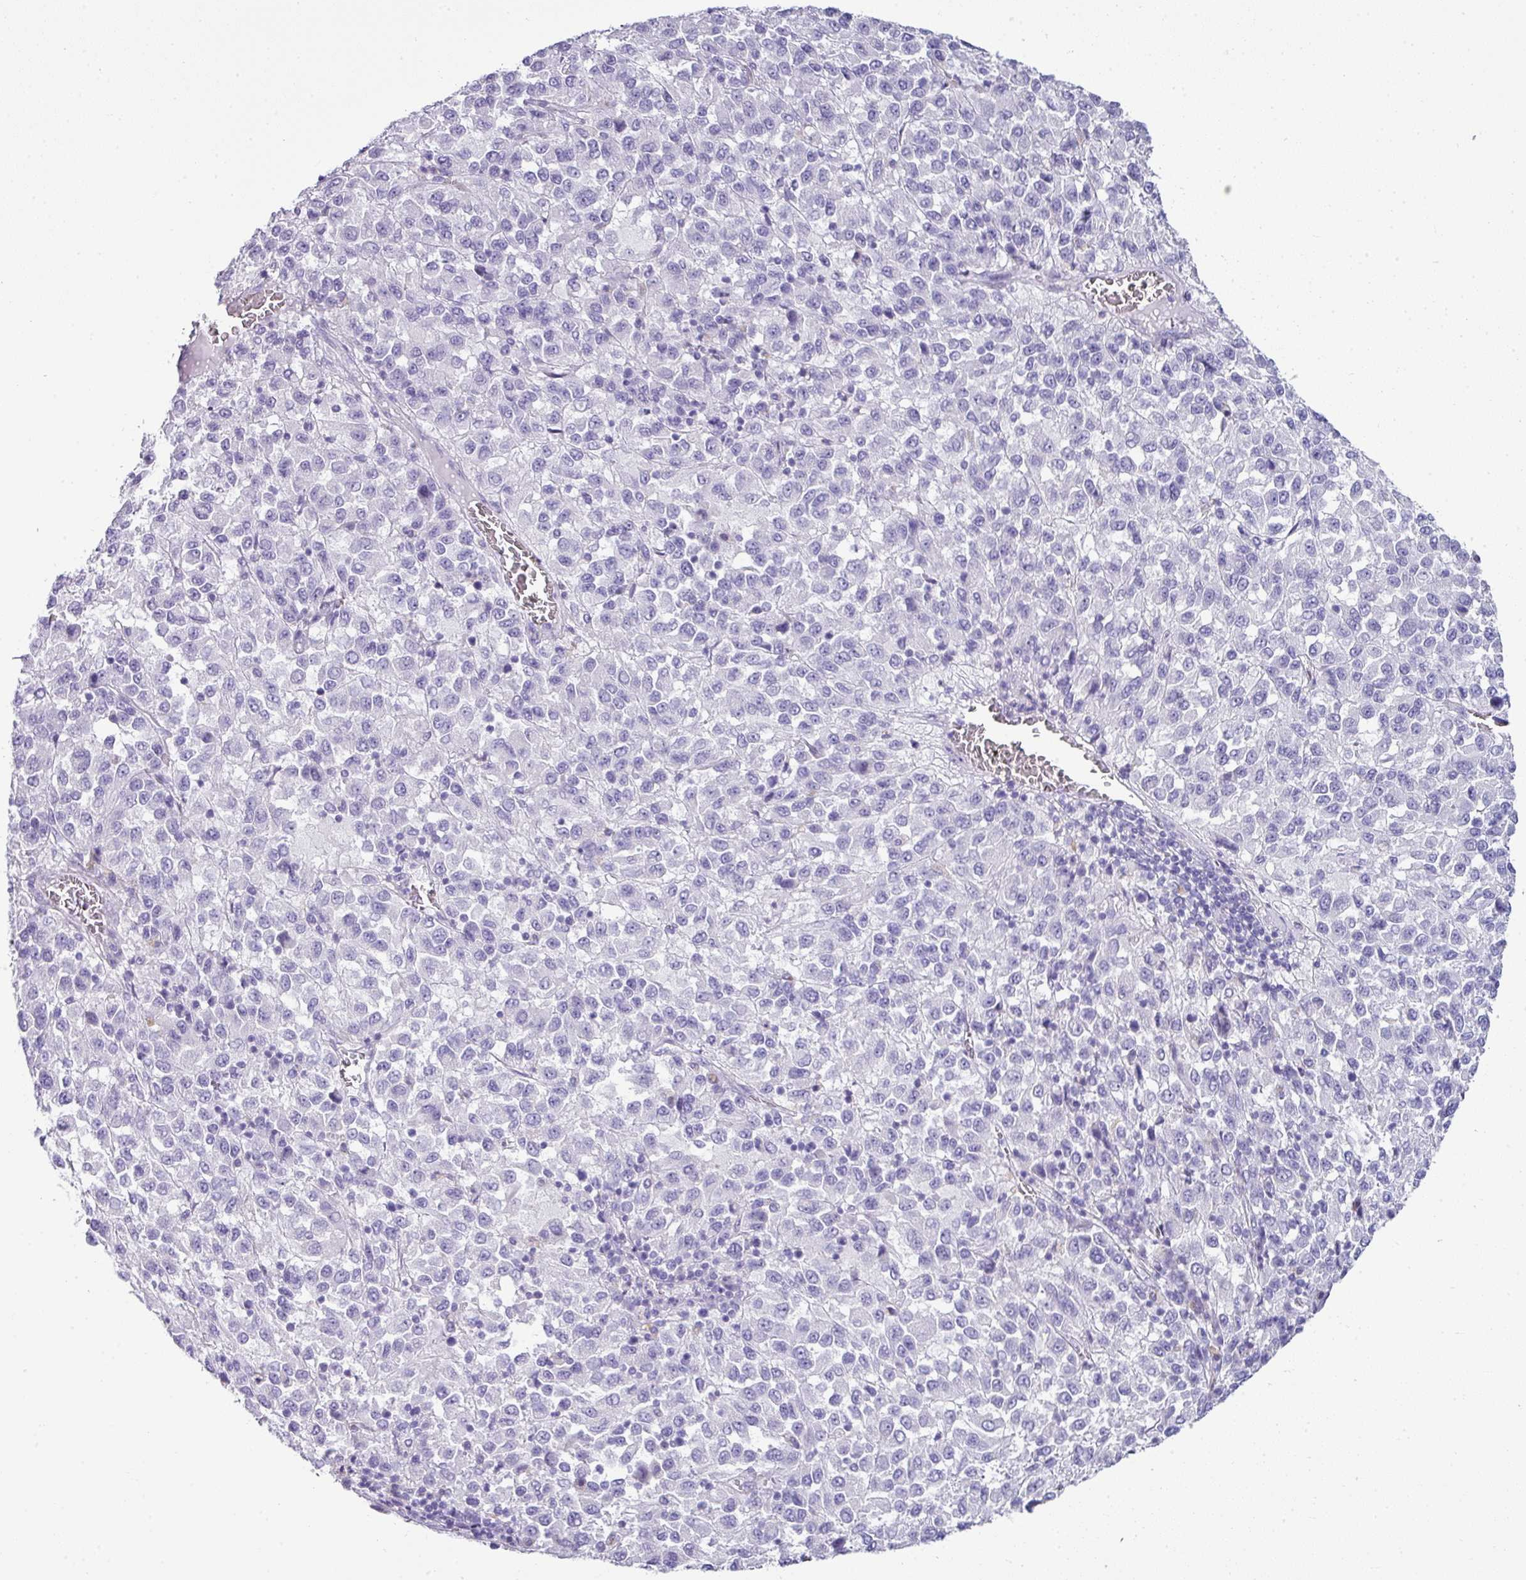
{"staining": {"intensity": "negative", "quantity": "none", "location": "none"}, "tissue": "melanoma", "cell_type": "Tumor cells", "image_type": "cancer", "snomed": [{"axis": "morphology", "description": "Malignant melanoma, Metastatic site"}, {"axis": "topography", "description": "Lung"}], "caption": "Tumor cells show no significant staining in melanoma.", "gene": "ZNF568", "patient": {"sex": "male", "age": 64}}